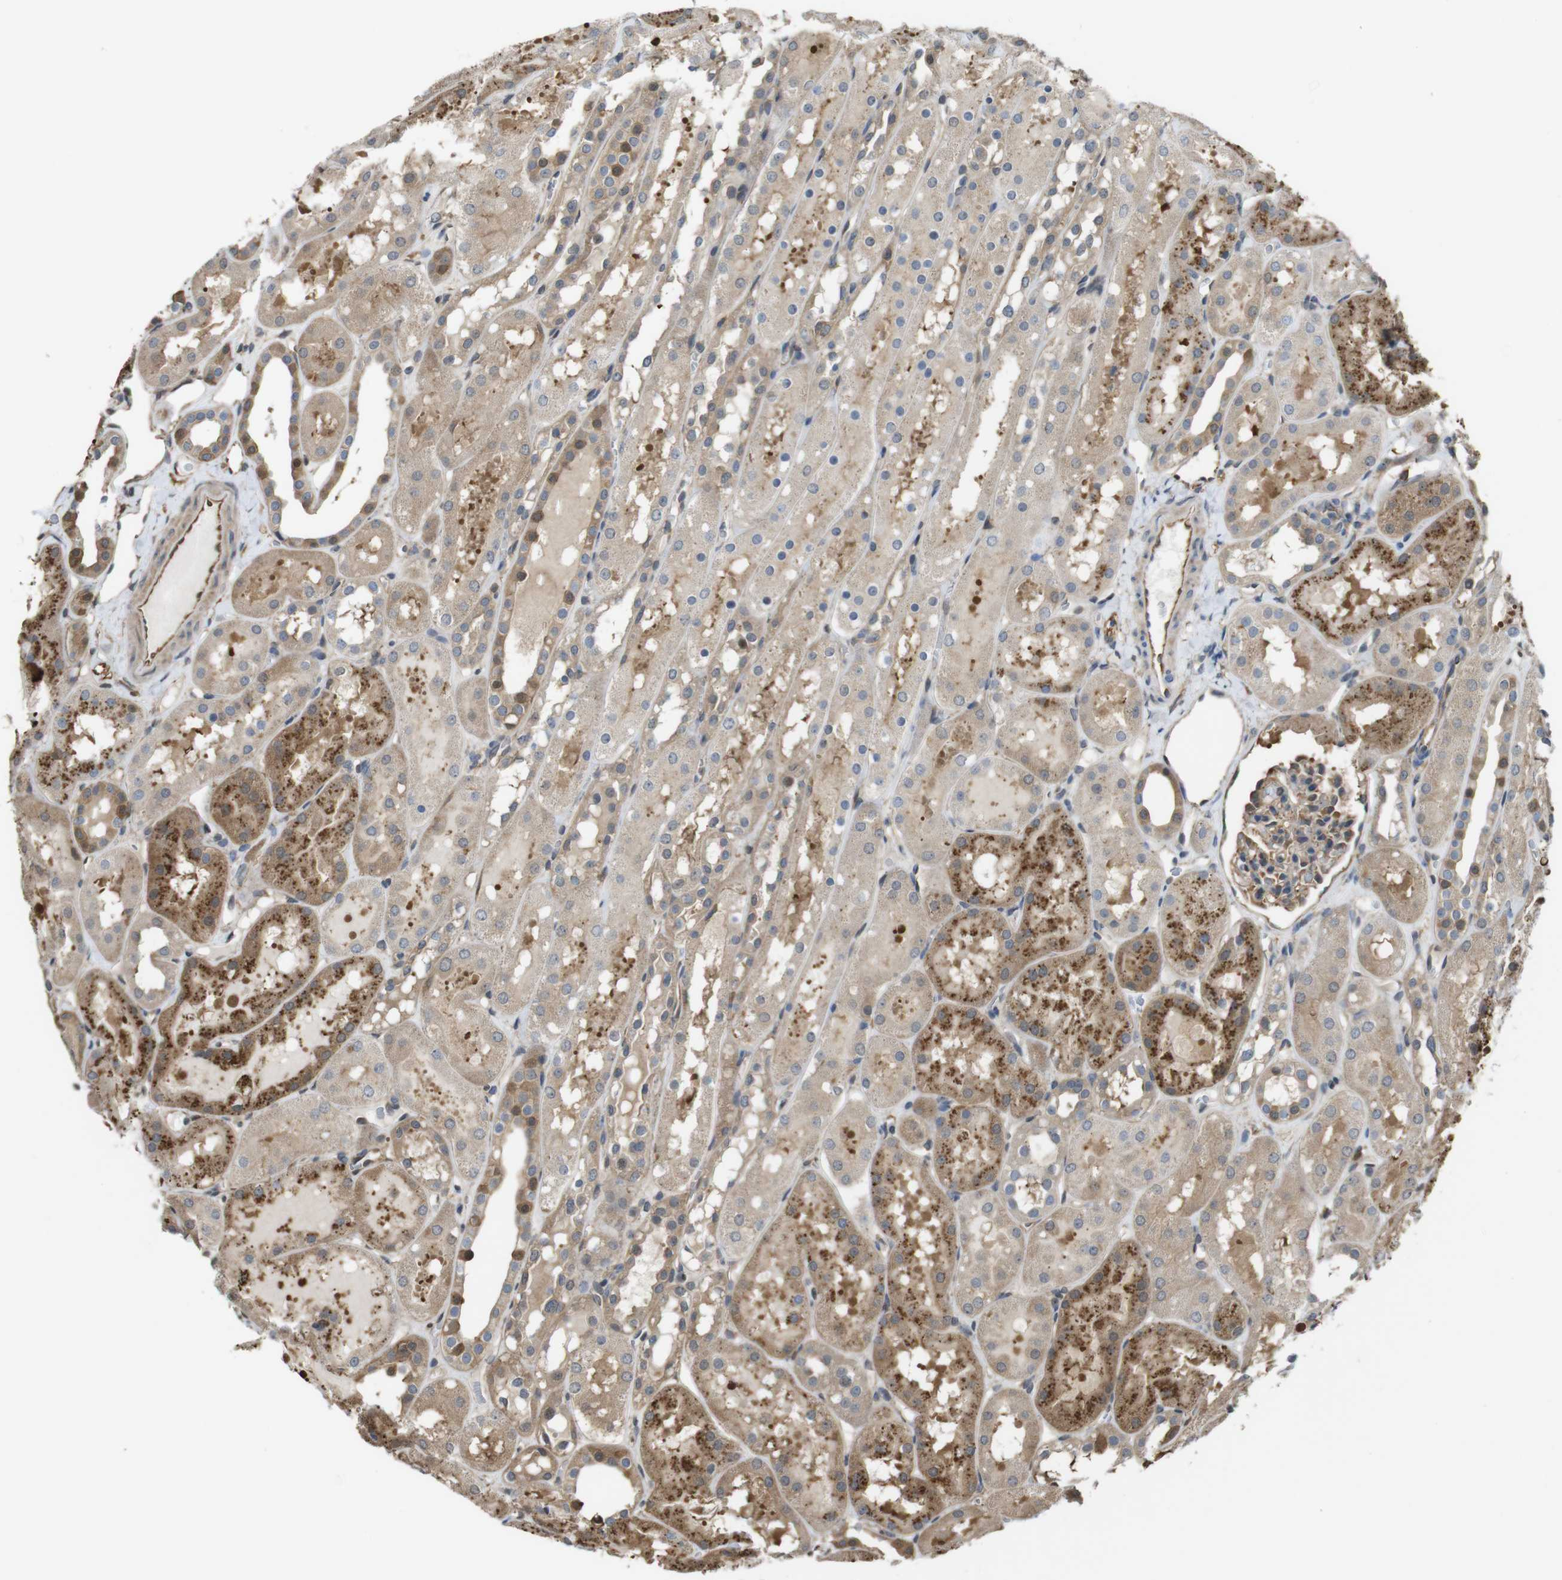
{"staining": {"intensity": "moderate", "quantity": ">75%", "location": "cytoplasmic/membranous"}, "tissue": "kidney", "cell_type": "Cells in glomeruli", "image_type": "normal", "snomed": [{"axis": "morphology", "description": "Normal tissue, NOS"}, {"axis": "topography", "description": "Kidney"}, {"axis": "topography", "description": "Urinary bladder"}], "caption": "Benign kidney displays moderate cytoplasmic/membranous expression in about >75% of cells in glomeruli.", "gene": "ARHGDIA", "patient": {"sex": "male", "age": 16}}